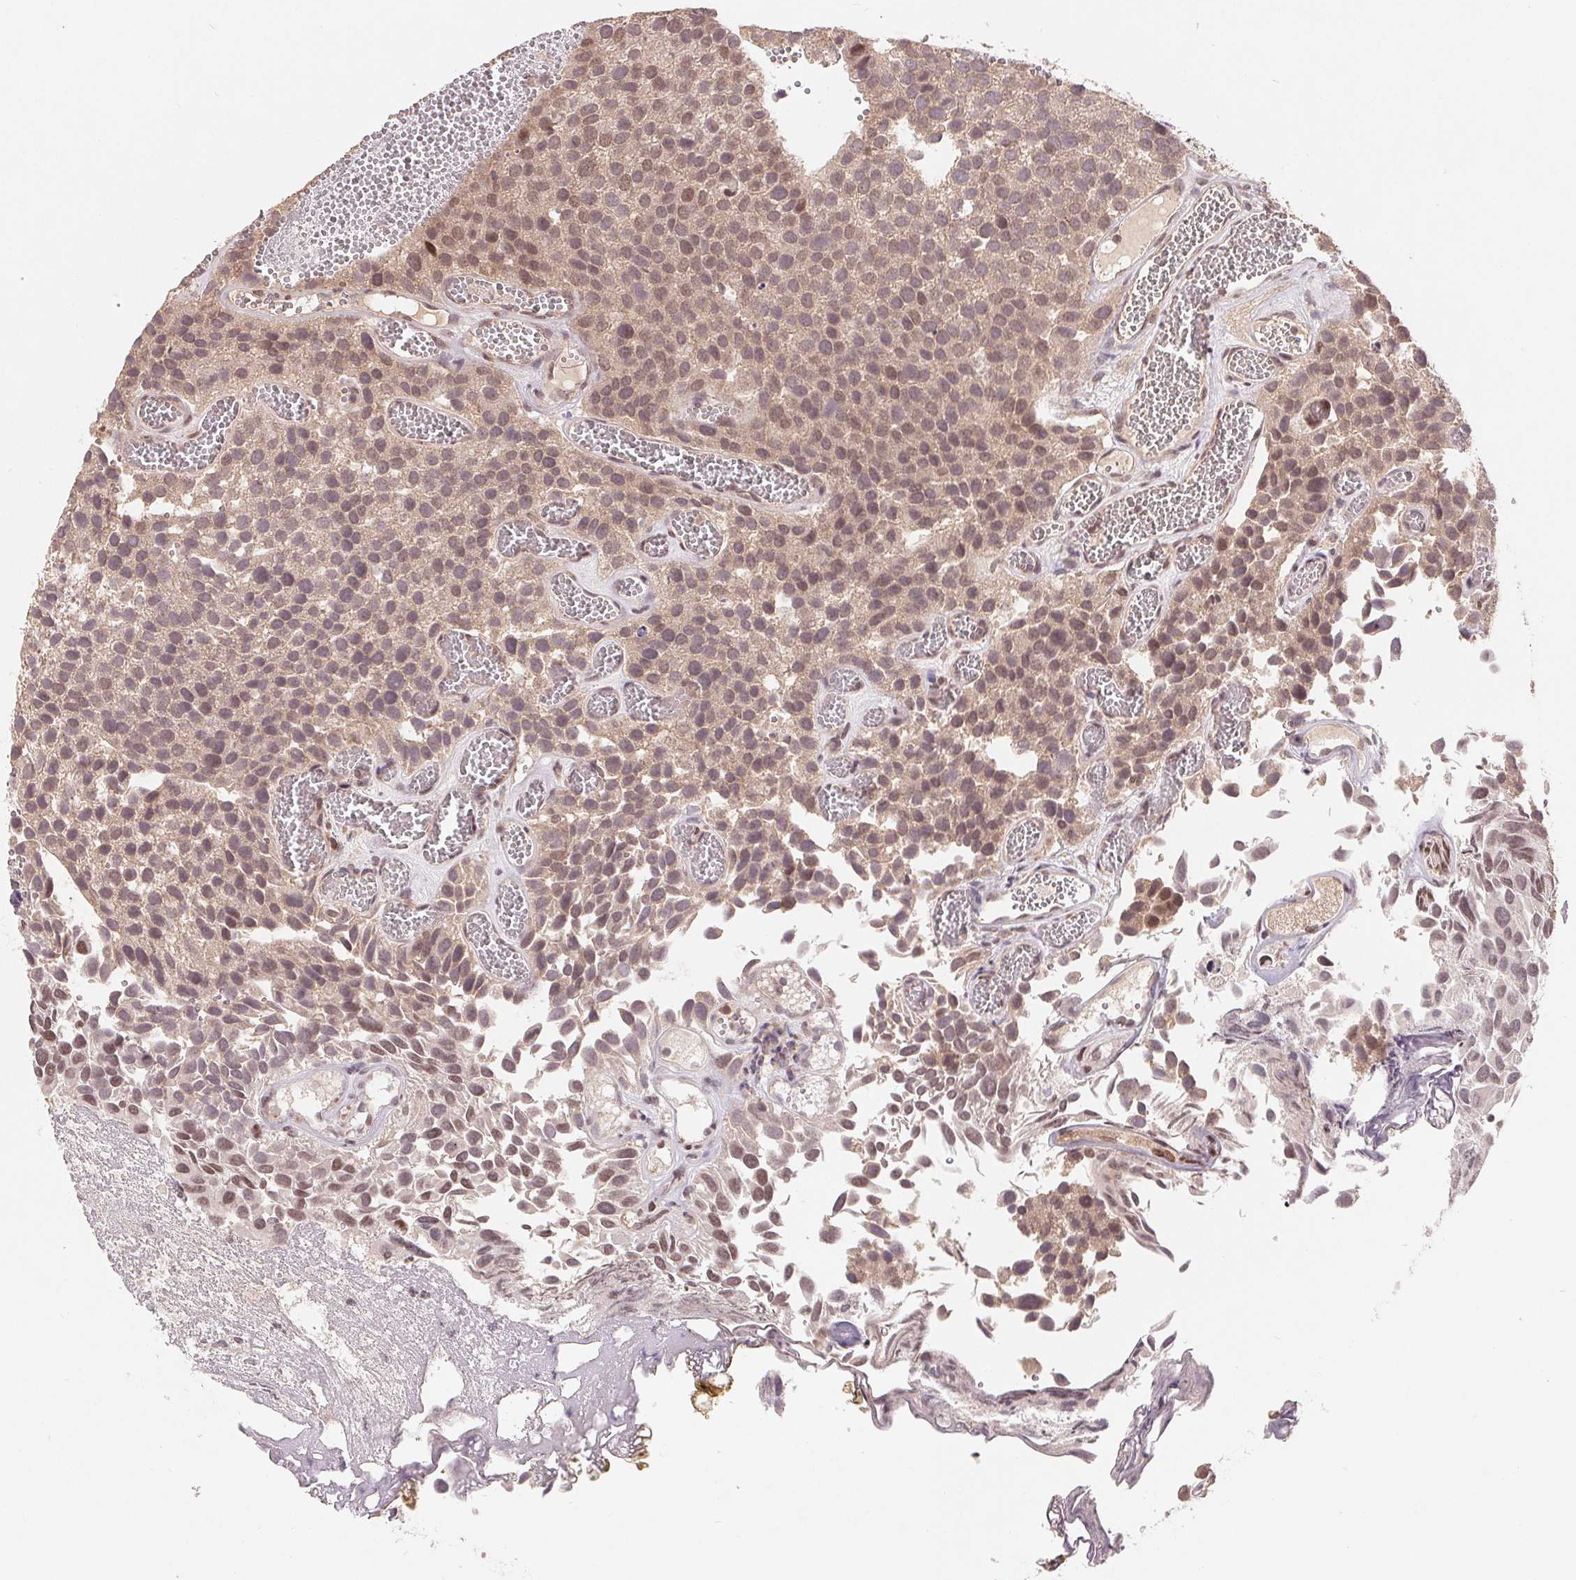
{"staining": {"intensity": "moderate", "quantity": "<25%", "location": "cytoplasmic/membranous,nuclear"}, "tissue": "urothelial cancer", "cell_type": "Tumor cells", "image_type": "cancer", "snomed": [{"axis": "morphology", "description": "Urothelial carcinoma, Low grade"}, {"axis": "topography", "description": "Urinary bladder"}], "caption": "Low-grade urothelial carcinoma stained with a protein marker shows moderate staining in tumor cells.", "gene": "HMGN3", "patient": {"sex": "female", "age": 69}}